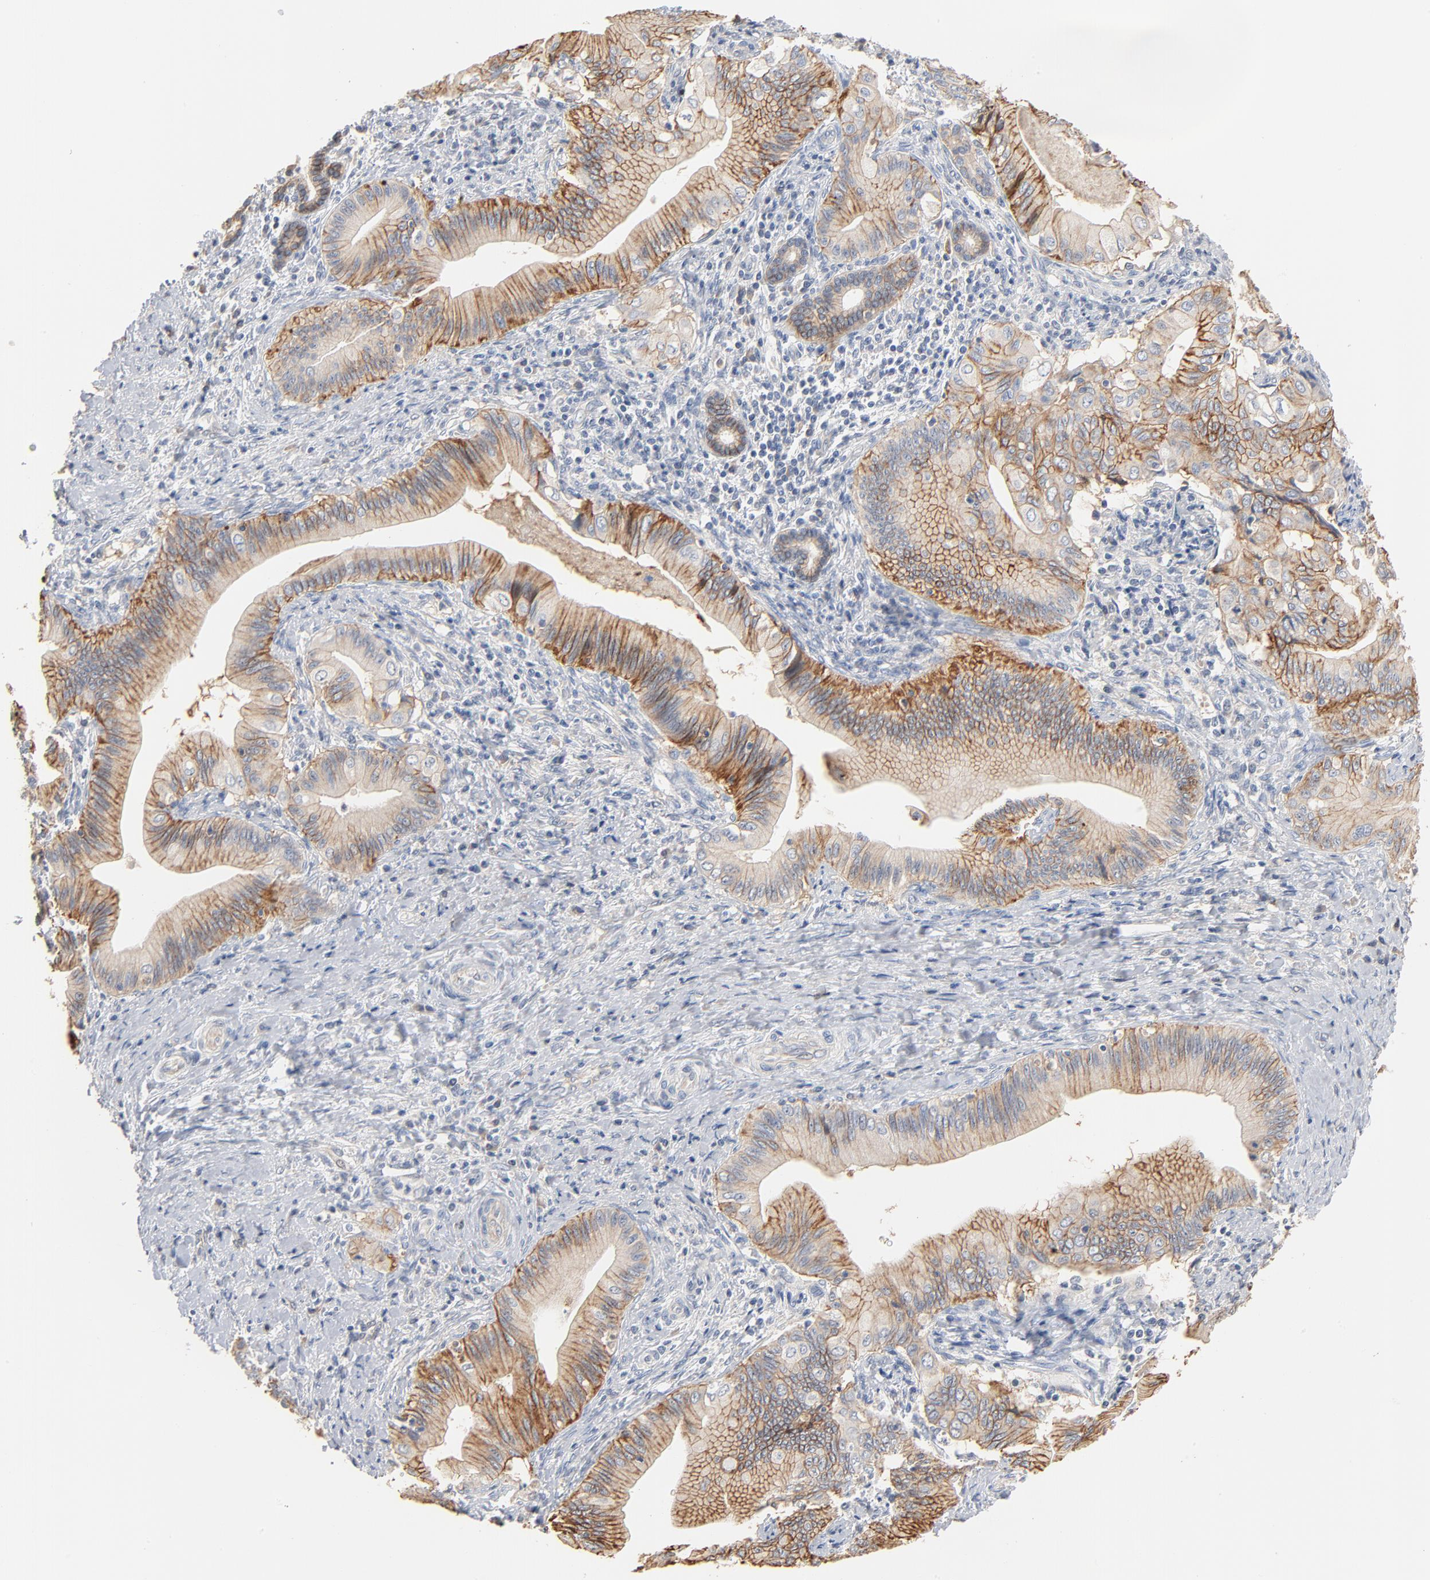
{"staining": {"intensity": "moderate", "quantity": "25%-75%", "location": "cytoplasmic/membranous"}, "tissue": "liver cancer", "cell_type": "Tumor cells", "image_type": "cancer", "snomed": [{"axis": "morphology", "description": "Cholangiocarcinoma"}, {"axis": "topography", "description": "Liver"}], "caption": "Cholangiocarcinoma (liver) stained with immunohistochemistry demonstrates moderate cytoplasmic/membranous expression in approximately 25%-75% of tumor cells.", "gene": "EPCAM", "patient": {"sex": "male", "age": 58}}